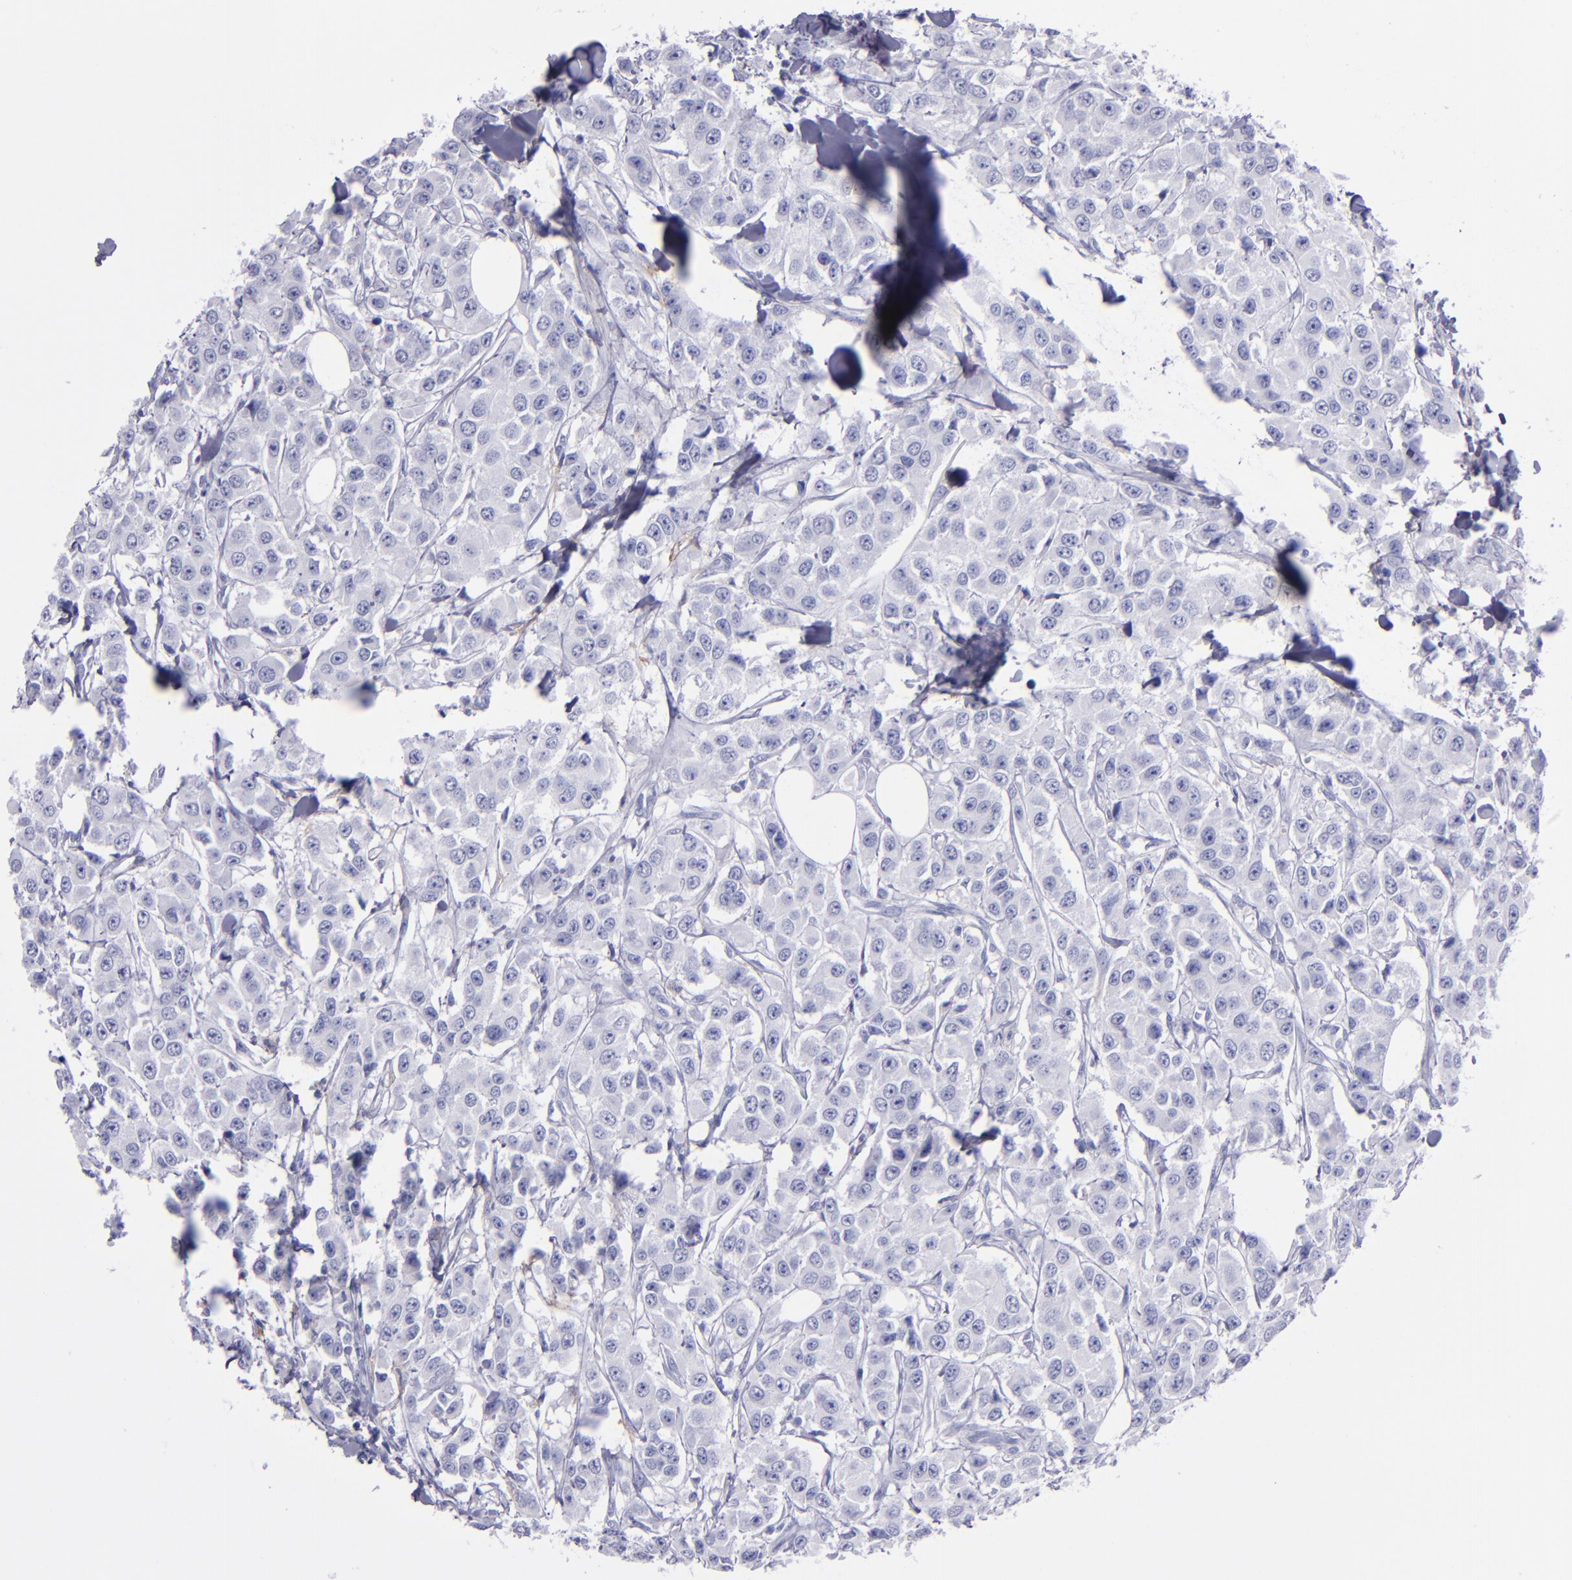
{"staining": {"intensity": "negative", "quantity": "none", "location": "none"}, "tissue": "breast cancer", "cell_type": "Tumor cells", "image_type": "cancer", "snomed": [{"axis": "morphology", "description": "Duct carcinoma"}, {"axis": "topography", "description": "Breast"}], "caption": "DAB (3,3'-diaminobenzidine) immunohistochemical staining of invasive ductal carcinoma (breast) demonstrates no significant staining in tumor cells.", "gene": "CR1", "patient": {"sex": "female", "age": 58}}